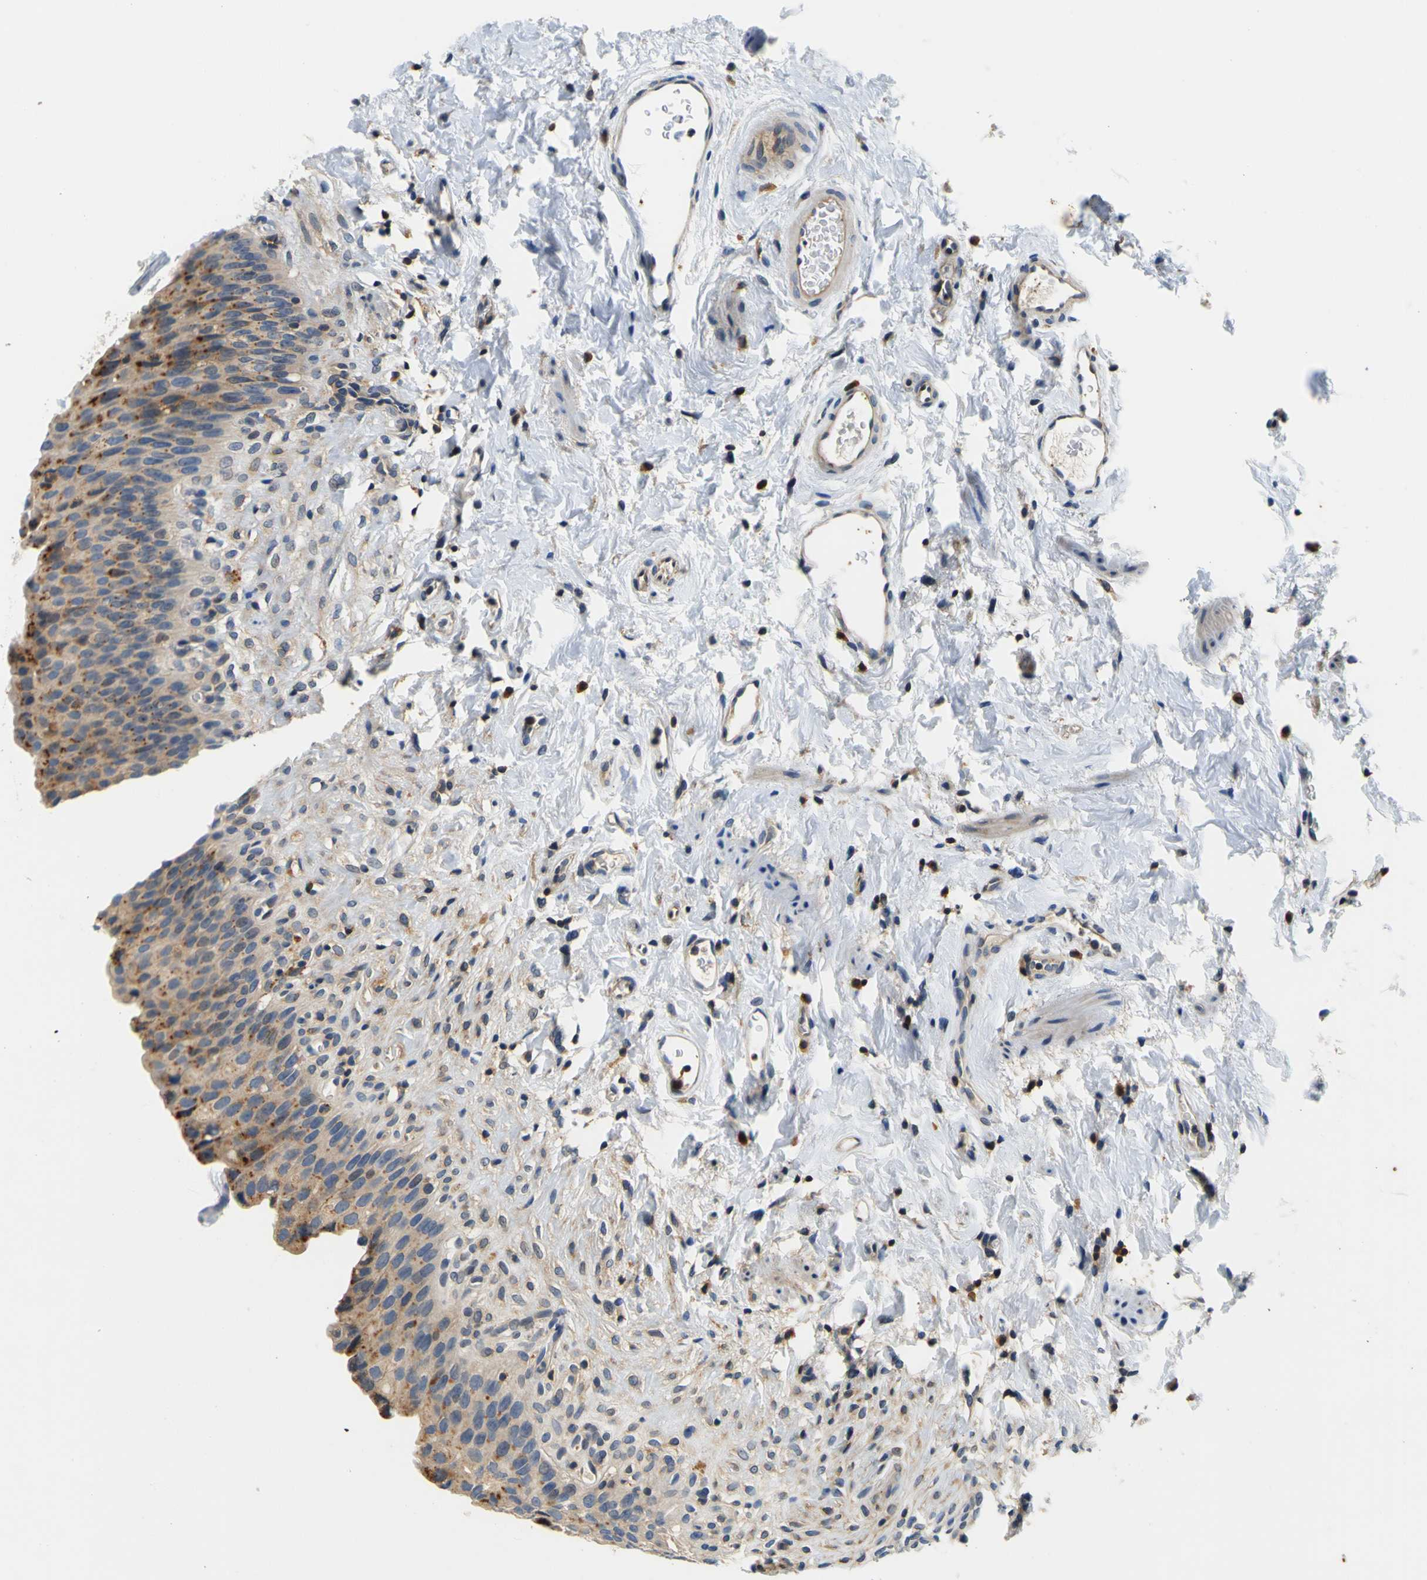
{"staining": {"intensity": "moderate", "quantity": ">75%", "location": "cytoplasmic/membranous"}, "tissue": "urinary bladder", "cell_type": "Urothelial cells", "image_type": "normal", "snomed": [{"axis": "morphology", "description": "Normal tissue, NOS"}, {"axis": "topography", "description": "Urinary bladder"}], "caption": "Immunohistochemical staining of normal urinary bladder displays medium levels of moderate cytoplasmic/membranous expression in about >75% of urothelial cells.", "gene": "TNIK", "patient": {"sex": "female", "age": 79}}